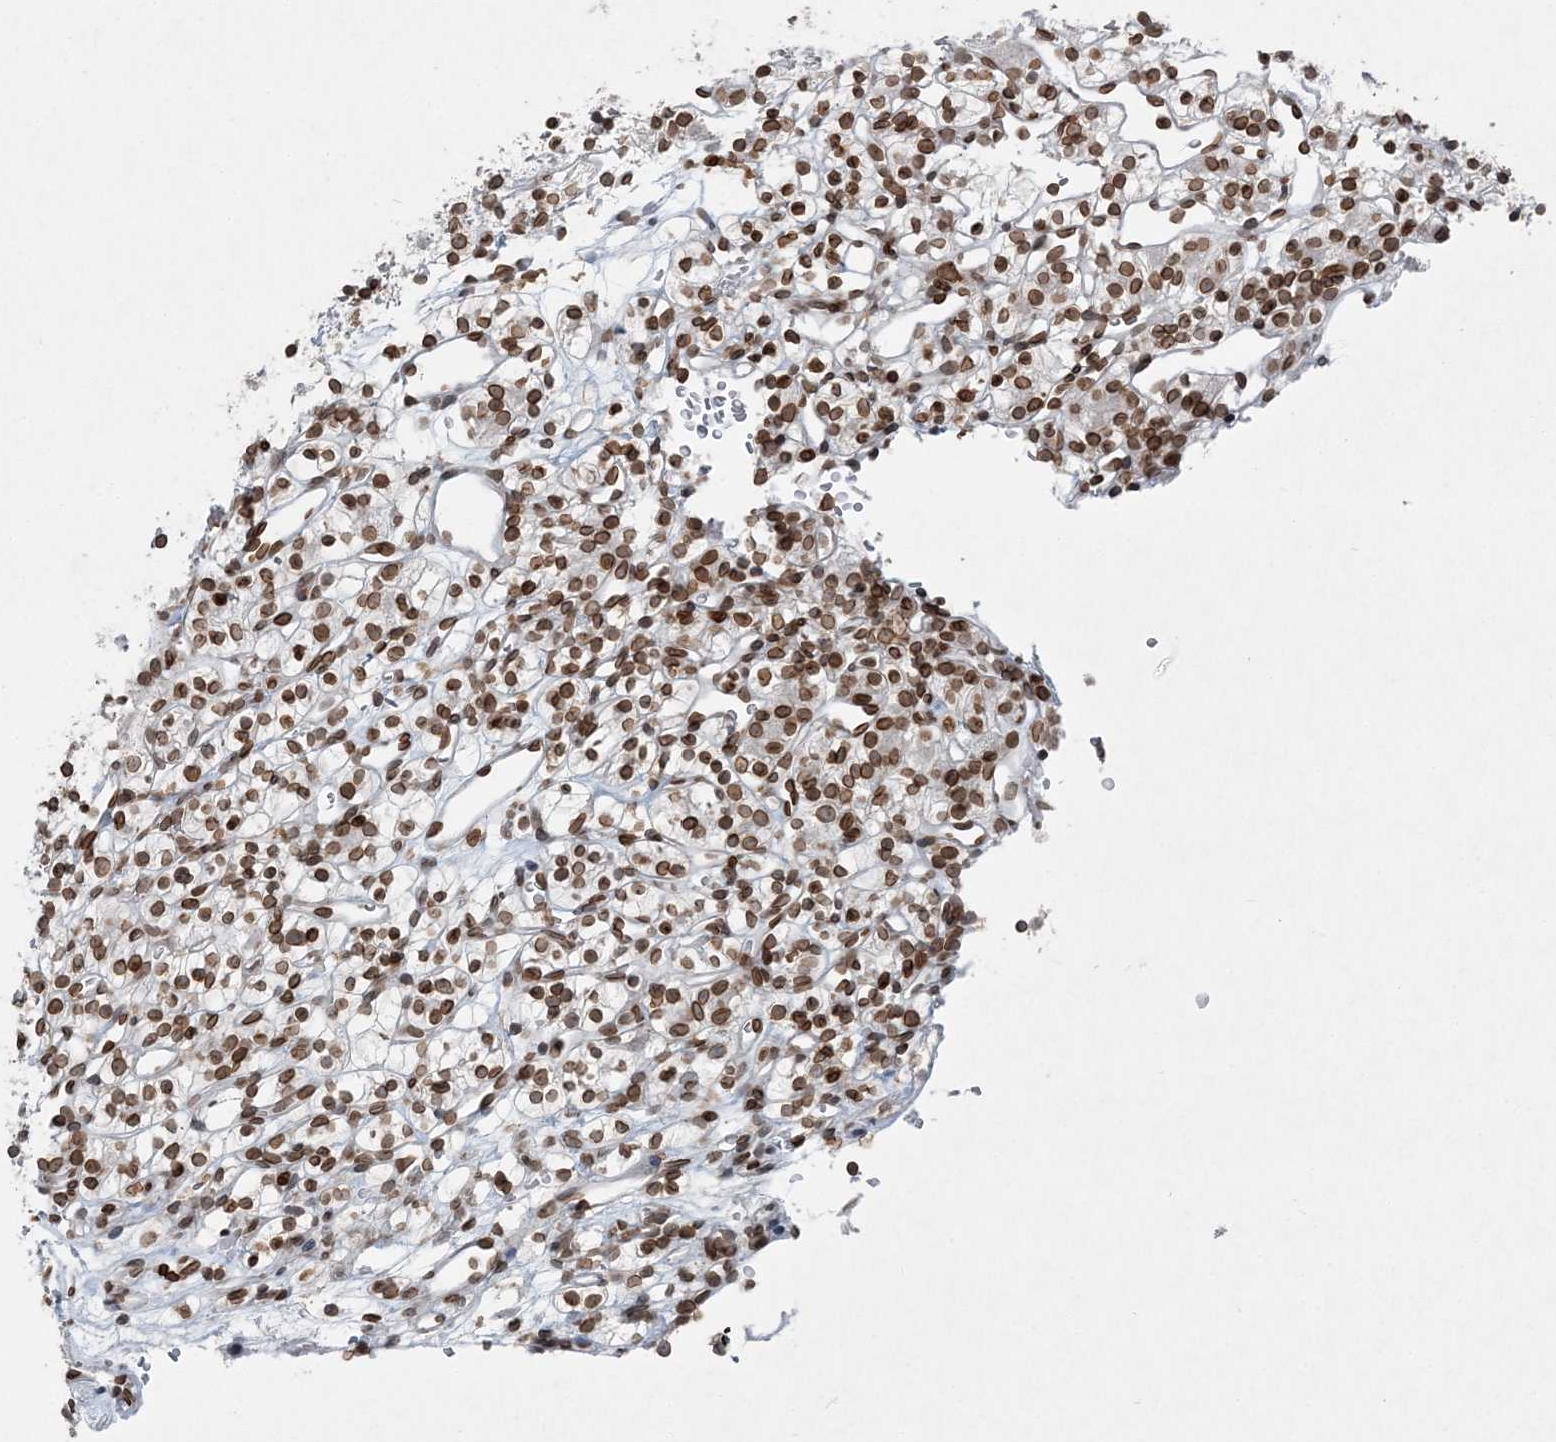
{"staining": {"intensity": "moderate", "quantity": ">75%", "location": "nuclear"}, "tissue": "renal cancer", "cell_type": "Tumor cells", "image_type": "cancer", "snomed": [{"axis": "morphology", "description": "Adenocarcinoma, NOS"}, {"axis": "topography", "description": "Kidney"}], "caption": "Immunohistochemistry (IHC) micrograph of neoplastic tissue: human renal adenocarcinoma stained using immunohistochemistry exhibits medium levels of moderate protein expression localized specifically in the nuclear of tumor cells, appearing as a nuclear brown color.", "gene": "GJD4", "patient": {"sex": "female", "age": 57}}